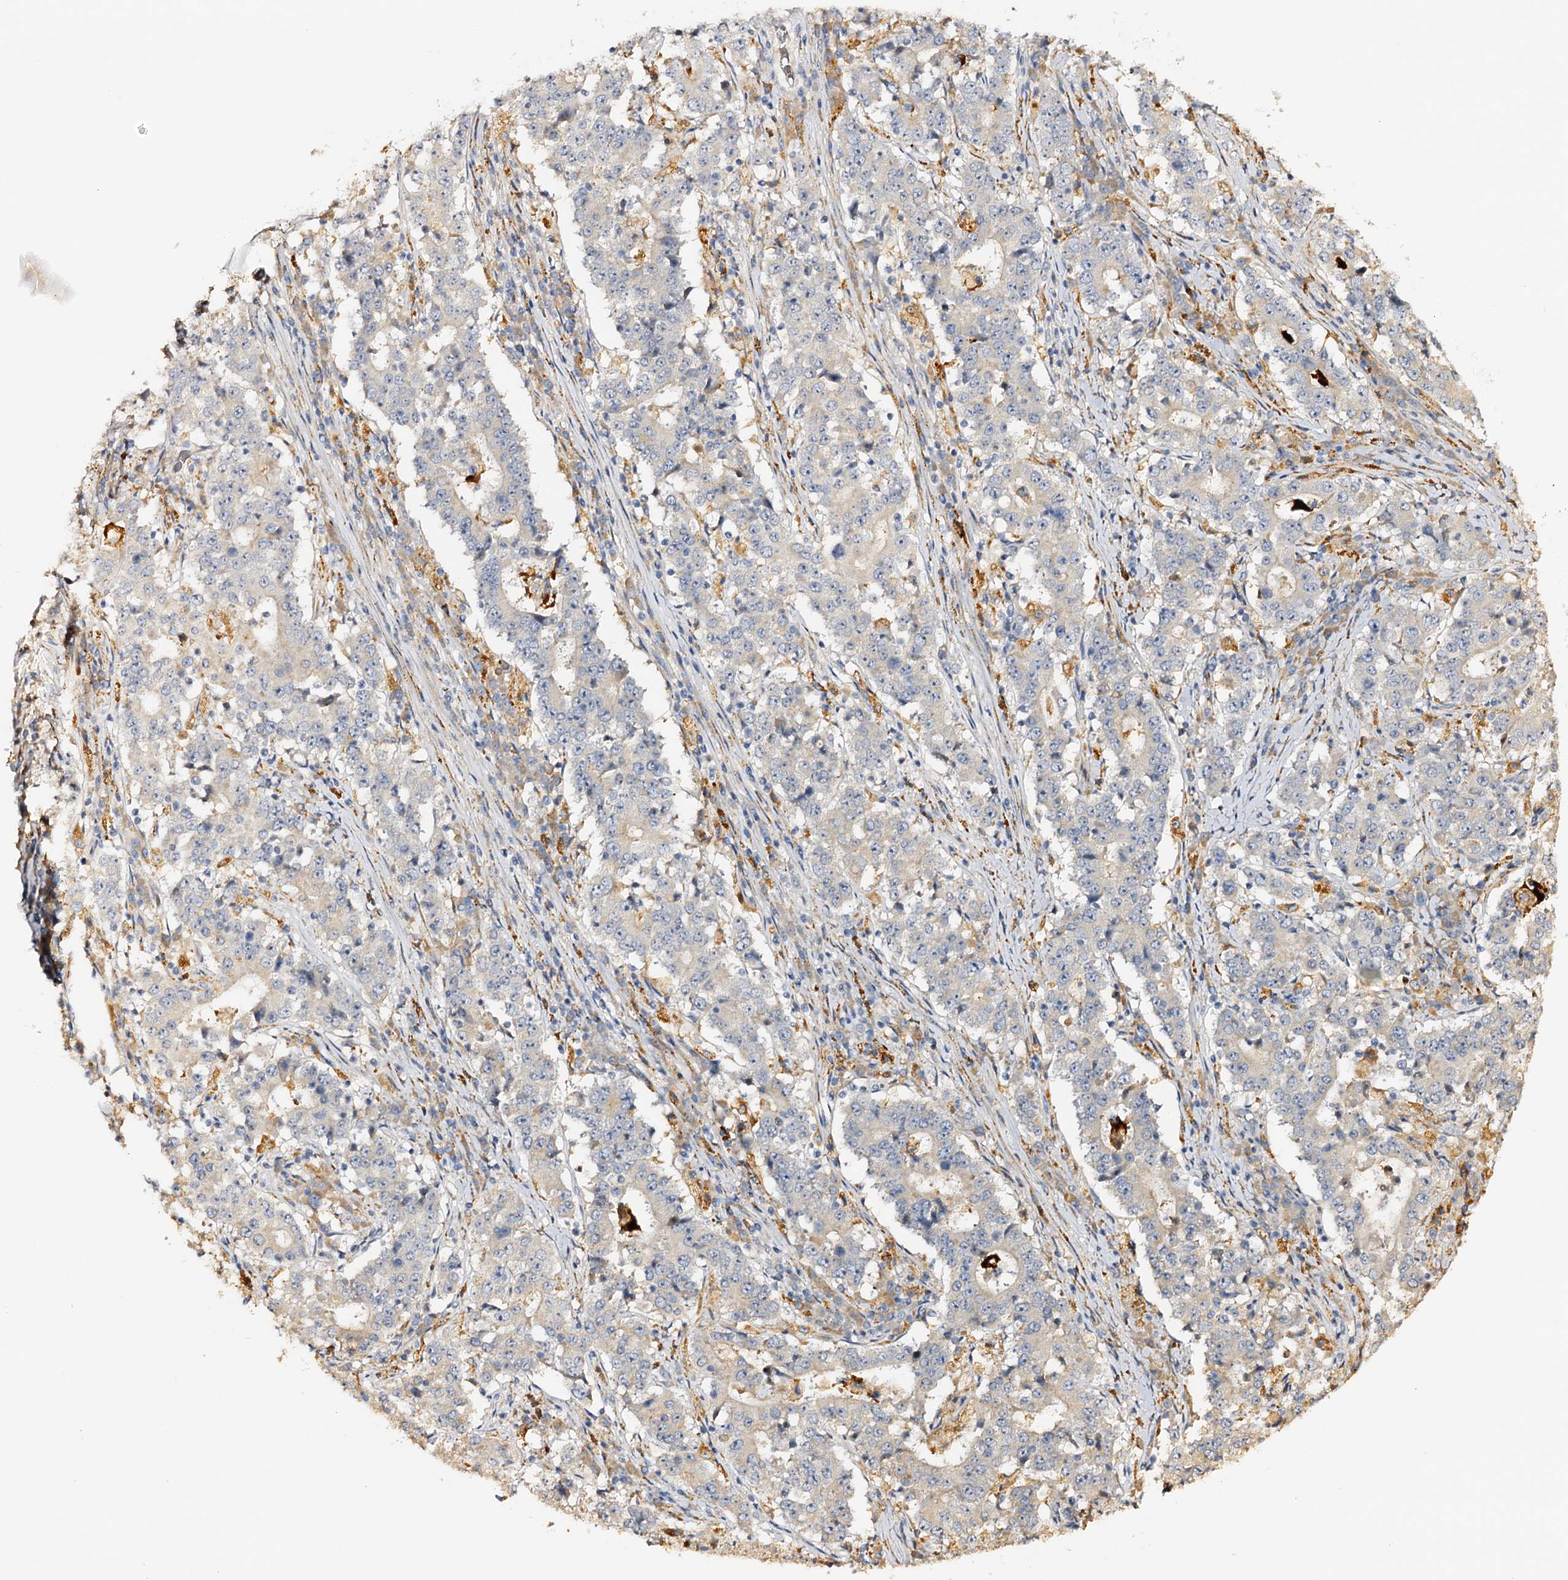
{"staining": {"intensity": "negative", "quantity": "none", "location": "none"}, "tissue": "stomach cancer", "cell_type": "Tumor cells", "image_type": "cancer", "snomed": [{"axis": "morphology", "description": "Adenocarcinoma, NOS"}, {"axis": "topography", "description": "Stomach"}], "caption": "DAB (3,3'-diaminobenzidine) immunohistochemical staining of human stomach cancer exhibits no significant positivity in tumor cells.", "gene": "DMXL2", "patient": {"sex": "male", "age": 59}}